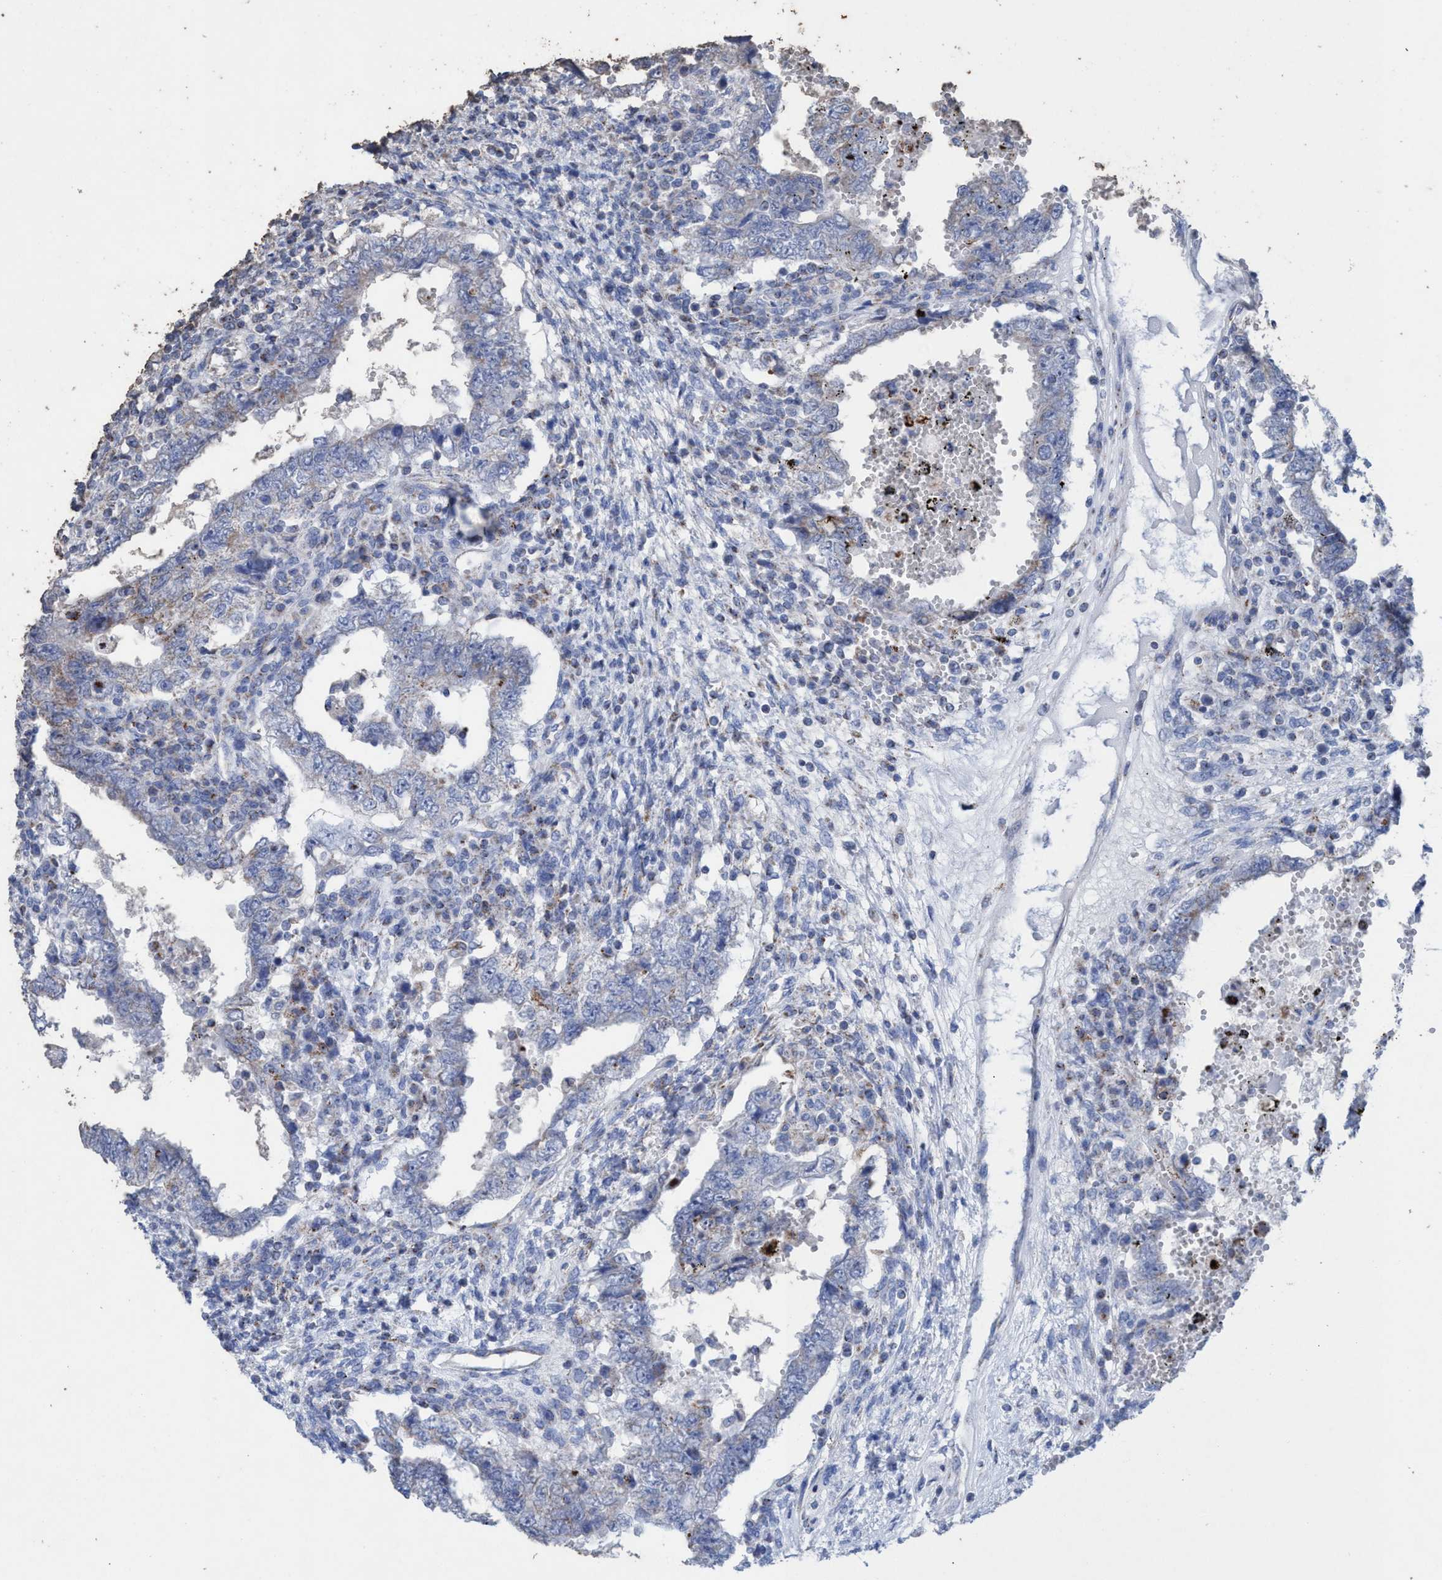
{"staining": {"intensity": "weak", "quantity": "<25%", "location": "cytoplasmic/membranous"}, "tissue": "testis cancer", "cell_type": "Tumor cells", "image_type": "cancer", "snomed": [{"axis": "morphology", "description": "Carcinoma, Embryonal, NOS"}, {"axis": "topography", "description": "Testis"}], "caption": "The image reveals no staining of tumor cells in testis embryonal carcinoma.", "gene": "RSAD1", "patient": {"sex": "male", "age": 26}}